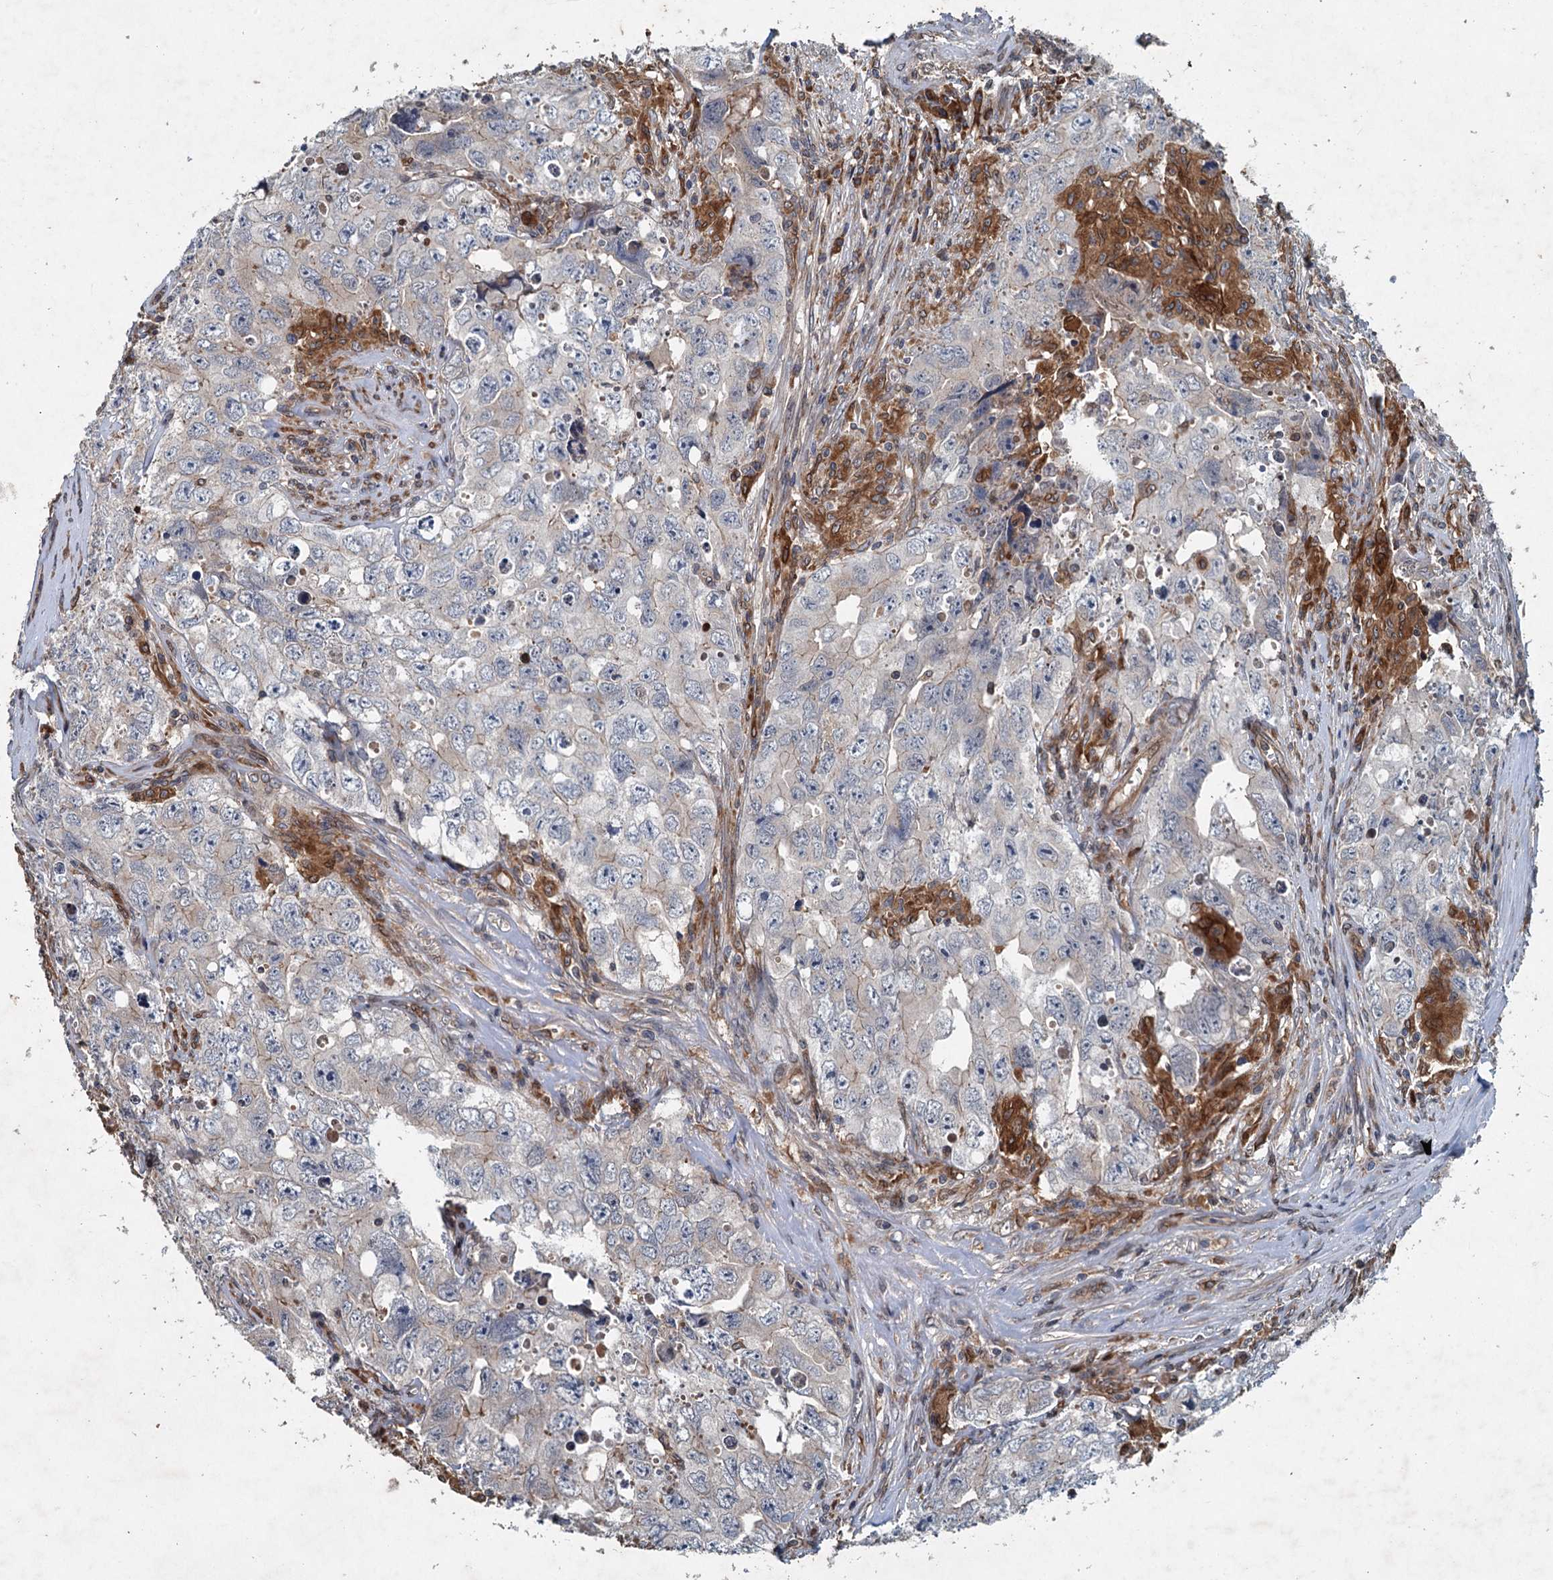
{"staining": {"intensity": "moderate", "quantity": "<25%", "location": "cytoplasmic/membranous"}, "tissue": "testis cancer", "cell_type": "Tumor cells", "image_type": "cancer", "snomed": [{"axis": "morphology", "description": "Seminoma, NOS"}, {"axis": "morphology", "description": "Carcinoma, Embryonal, NOS"}, {"axis": "topography", "description": "Testis"}], "caption": "Tumor cells display low levels of moderate cytoplasmic/membranous expression in approximately <25% of cells in testis embryonal carcinoma. (DAB IHC with brightfield microscopy, high magnification).", "gene": "TAPBPL", "patient": {"sex": "male", "age": 43}}